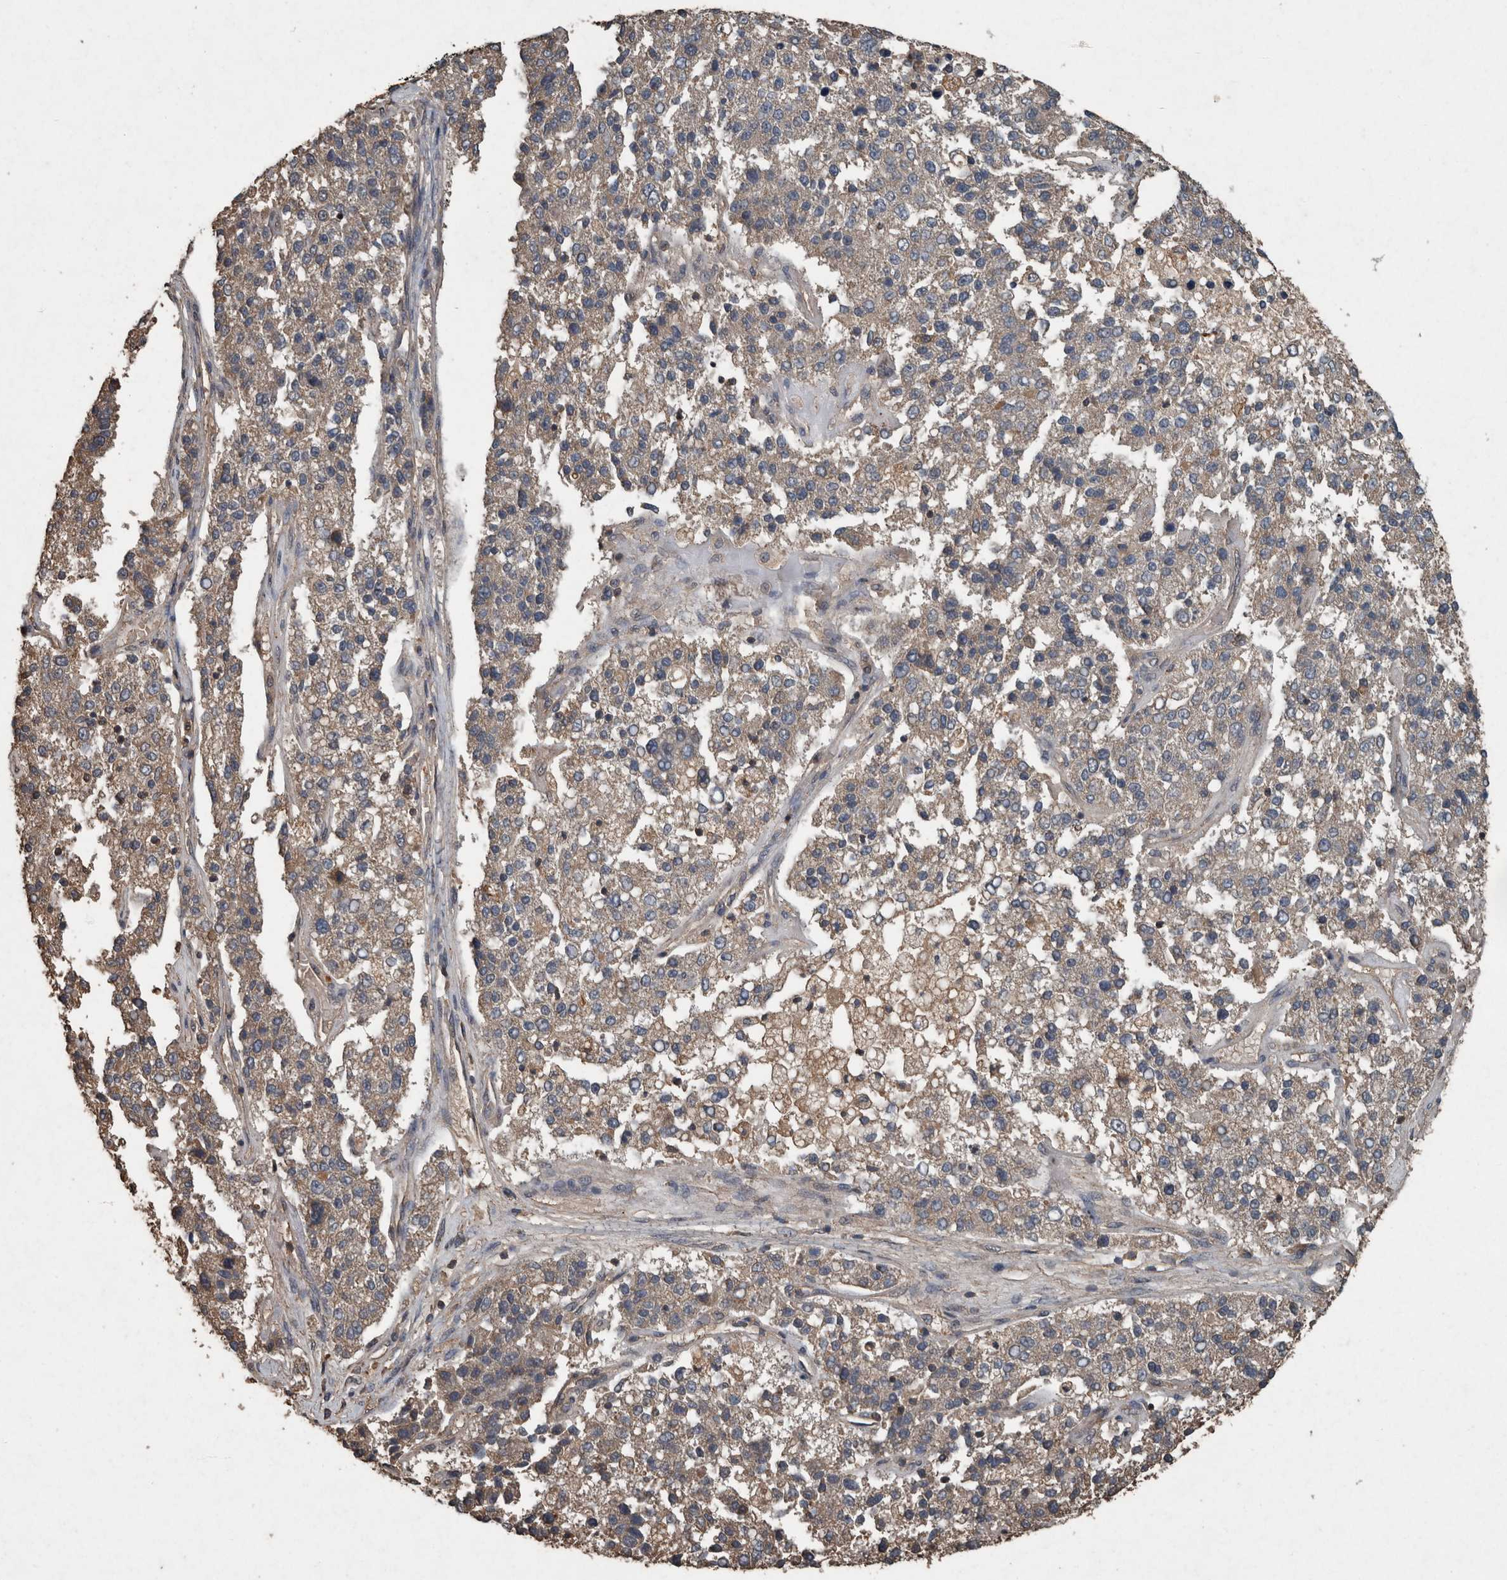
{"staining": {"intensity": "weak", "quantity": "25%-75%", "location": "cytoplasmic/membranous"}, "tissue": "pancreatic cancer", "cell_type": "Tumor cells", "image_type": "cancer", "snomed": [{"axis": "morphology", "description": "Adenocarcinoma, NOS"}, {"axis": "topography", "description": "Pancreas"}], "caption": "Immunohistochemical staining of pancreatic cancer (adenocarcinoma) exhibits low levels of weak cytoplasmic/membranous expression in approximately 25%-75% of tumor cells. The staining was performed using DAB (3,3'-diaminobenzidine), with brown indicating positive protein expression. Nuclei are stained blue with hematoxylin.", "gene": "FGFRL1", "patient": {"sex": "female", "age": 61}}